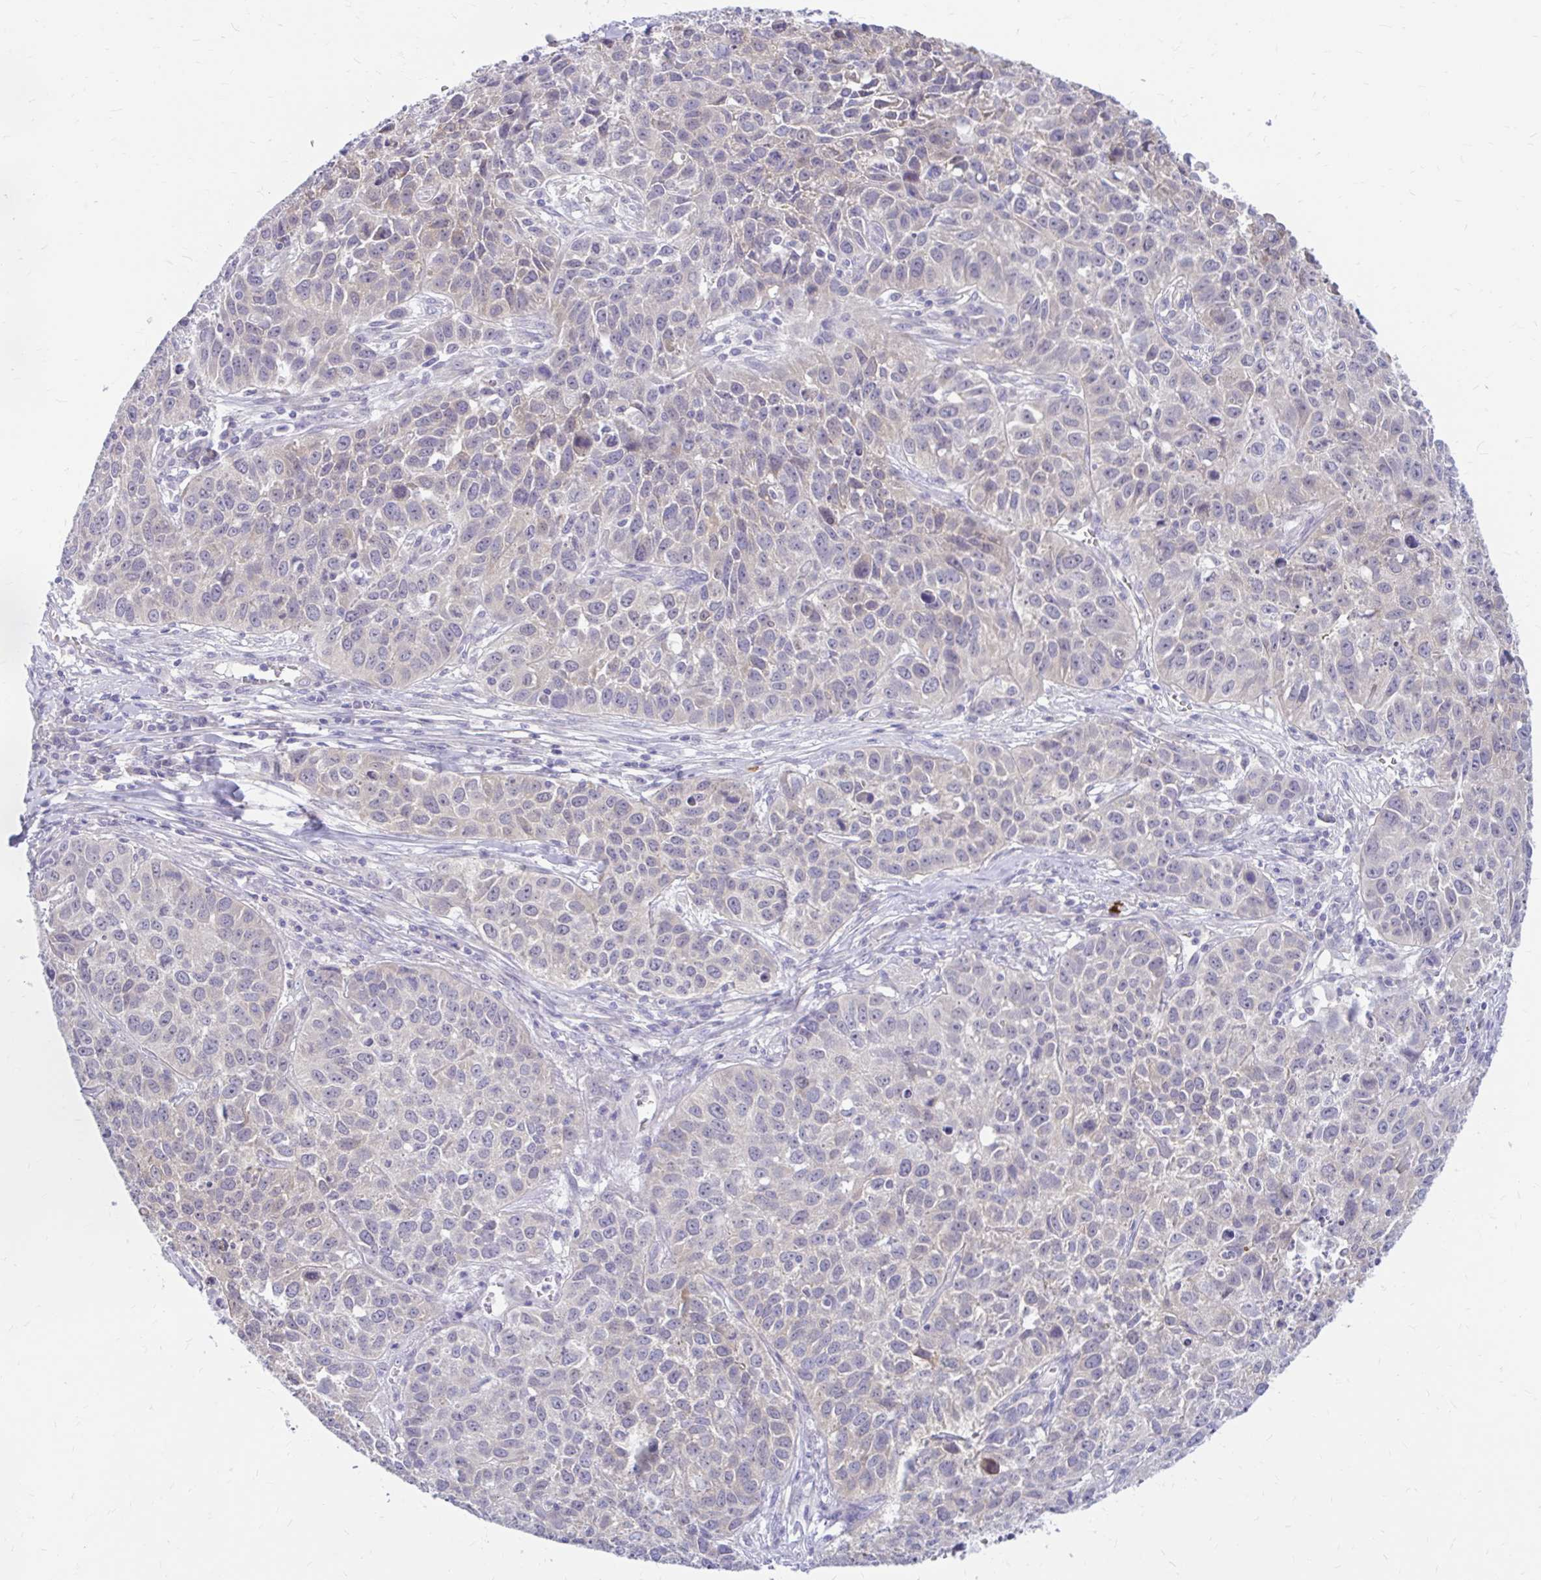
{"staining": {"intensity": "negative", "quantity": "none", "location": "none"}, "tissue": "lung cancer", "cell_type": "Tumor cells", "image_type": "cancer", "snomed": [{"axis": "morphology", "description": "Squamous cell carcinoma, NOS"}, {"axis": "topography", "description": "Lung"}], "caption": "An immunohistochemistry (IHC) histopathology image of lung cancer is shown. There is no staining in tumor cells of lung cancer. (DAB IHC with hematoxylin counter stain).", "gene": "MAP1LC3A", "patient": {"sex": "male", "age": 76}}